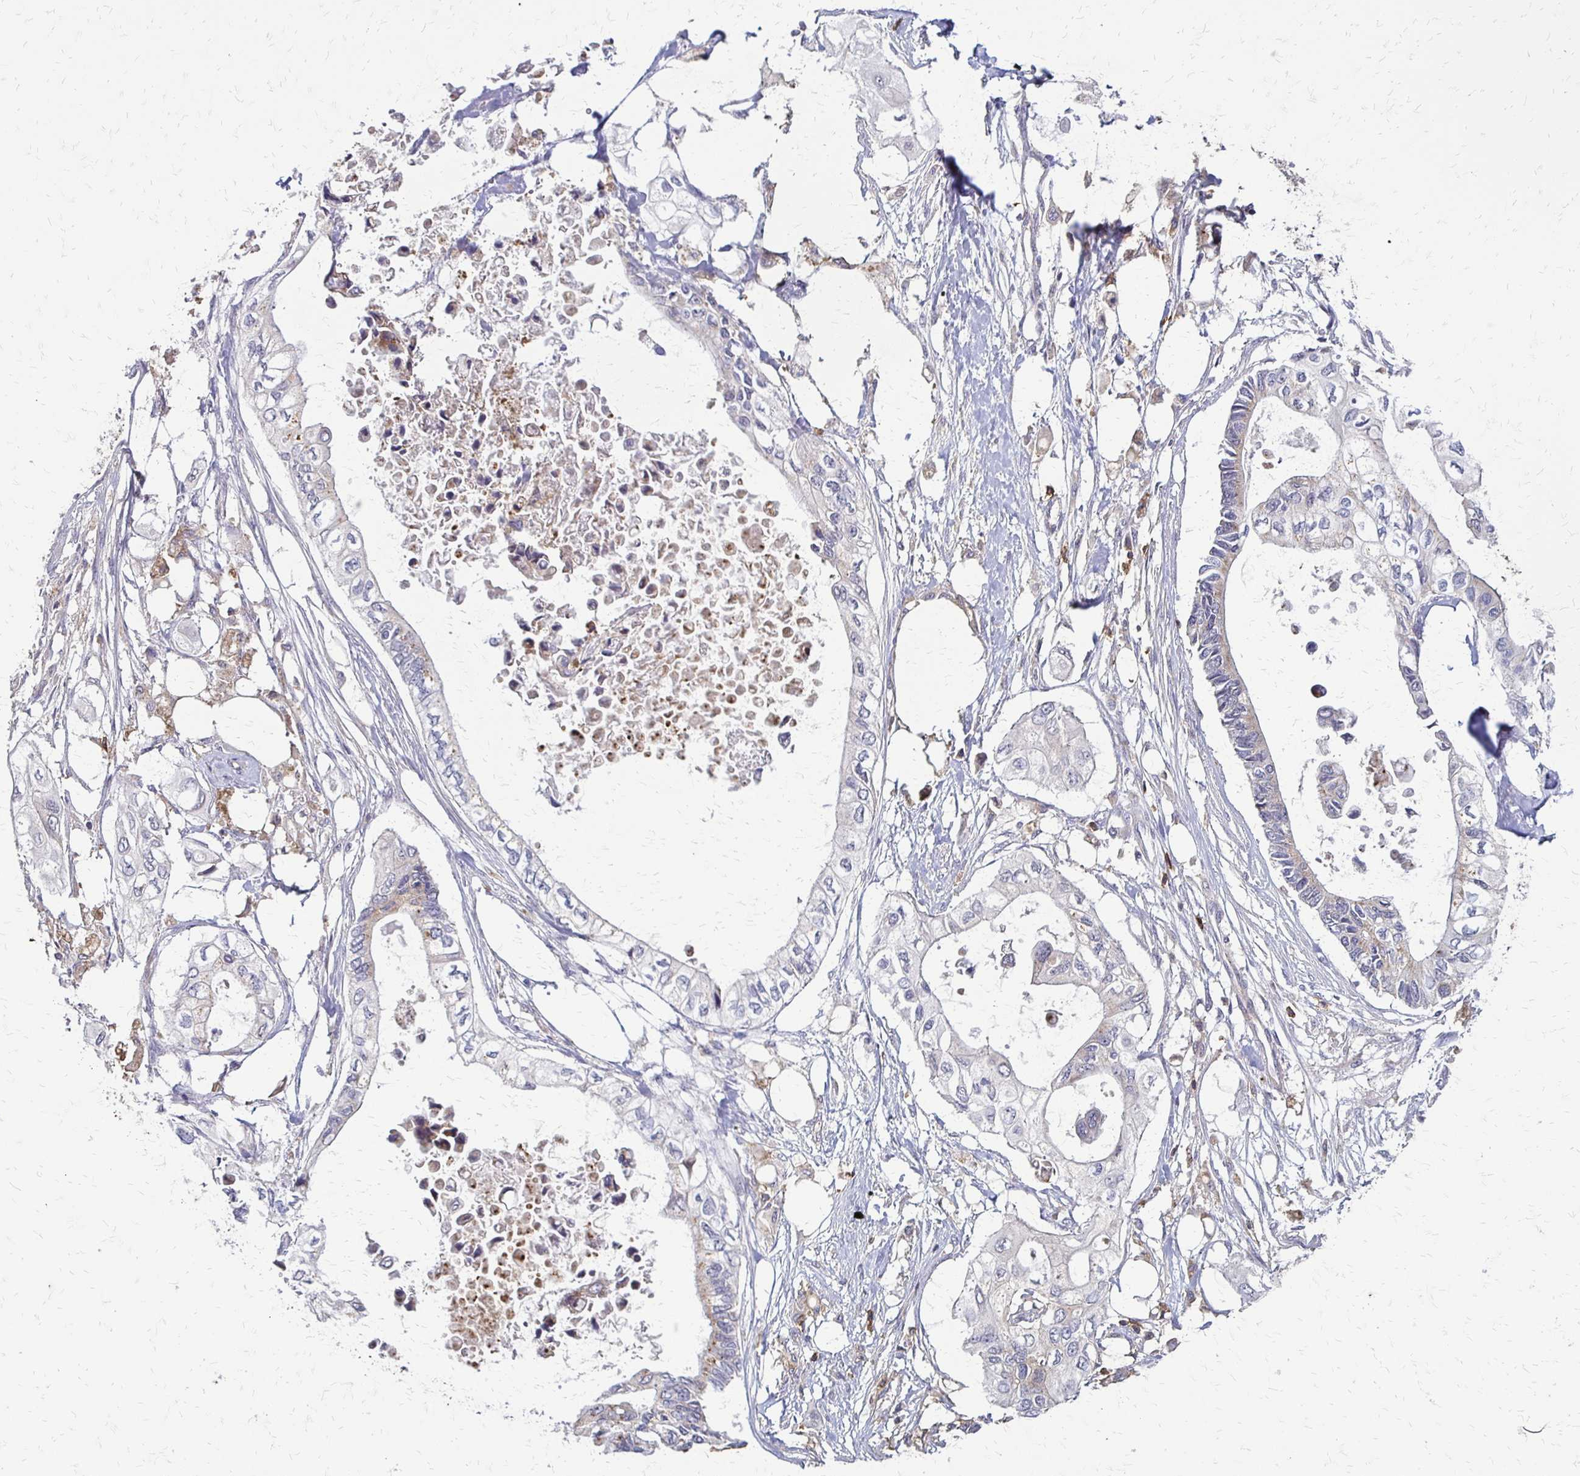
{"staining": {"intensity": "weak", "quantity": "<25%", "location": "cytoplasmic/membranous"}, "tissue": "pancreatic cancer", "cell_type": "Tumor cells", "image_type": "cancer", "snomed": [{"axis": "morphology", "description": "Adenocarcinoma, NOS"}, {"axis": "topography", "description": "Pancreas"}], "caption": "This histopathology image is of pancreatic adenocarcinoma stained with IHC to label a protein in brown with the nuclei are counter-stained blue. There is no expression in tumor cells. Nuclei are stained in blue.", "gene": "SLC9A9", "patient": {"sex": "female", "age": 63}}